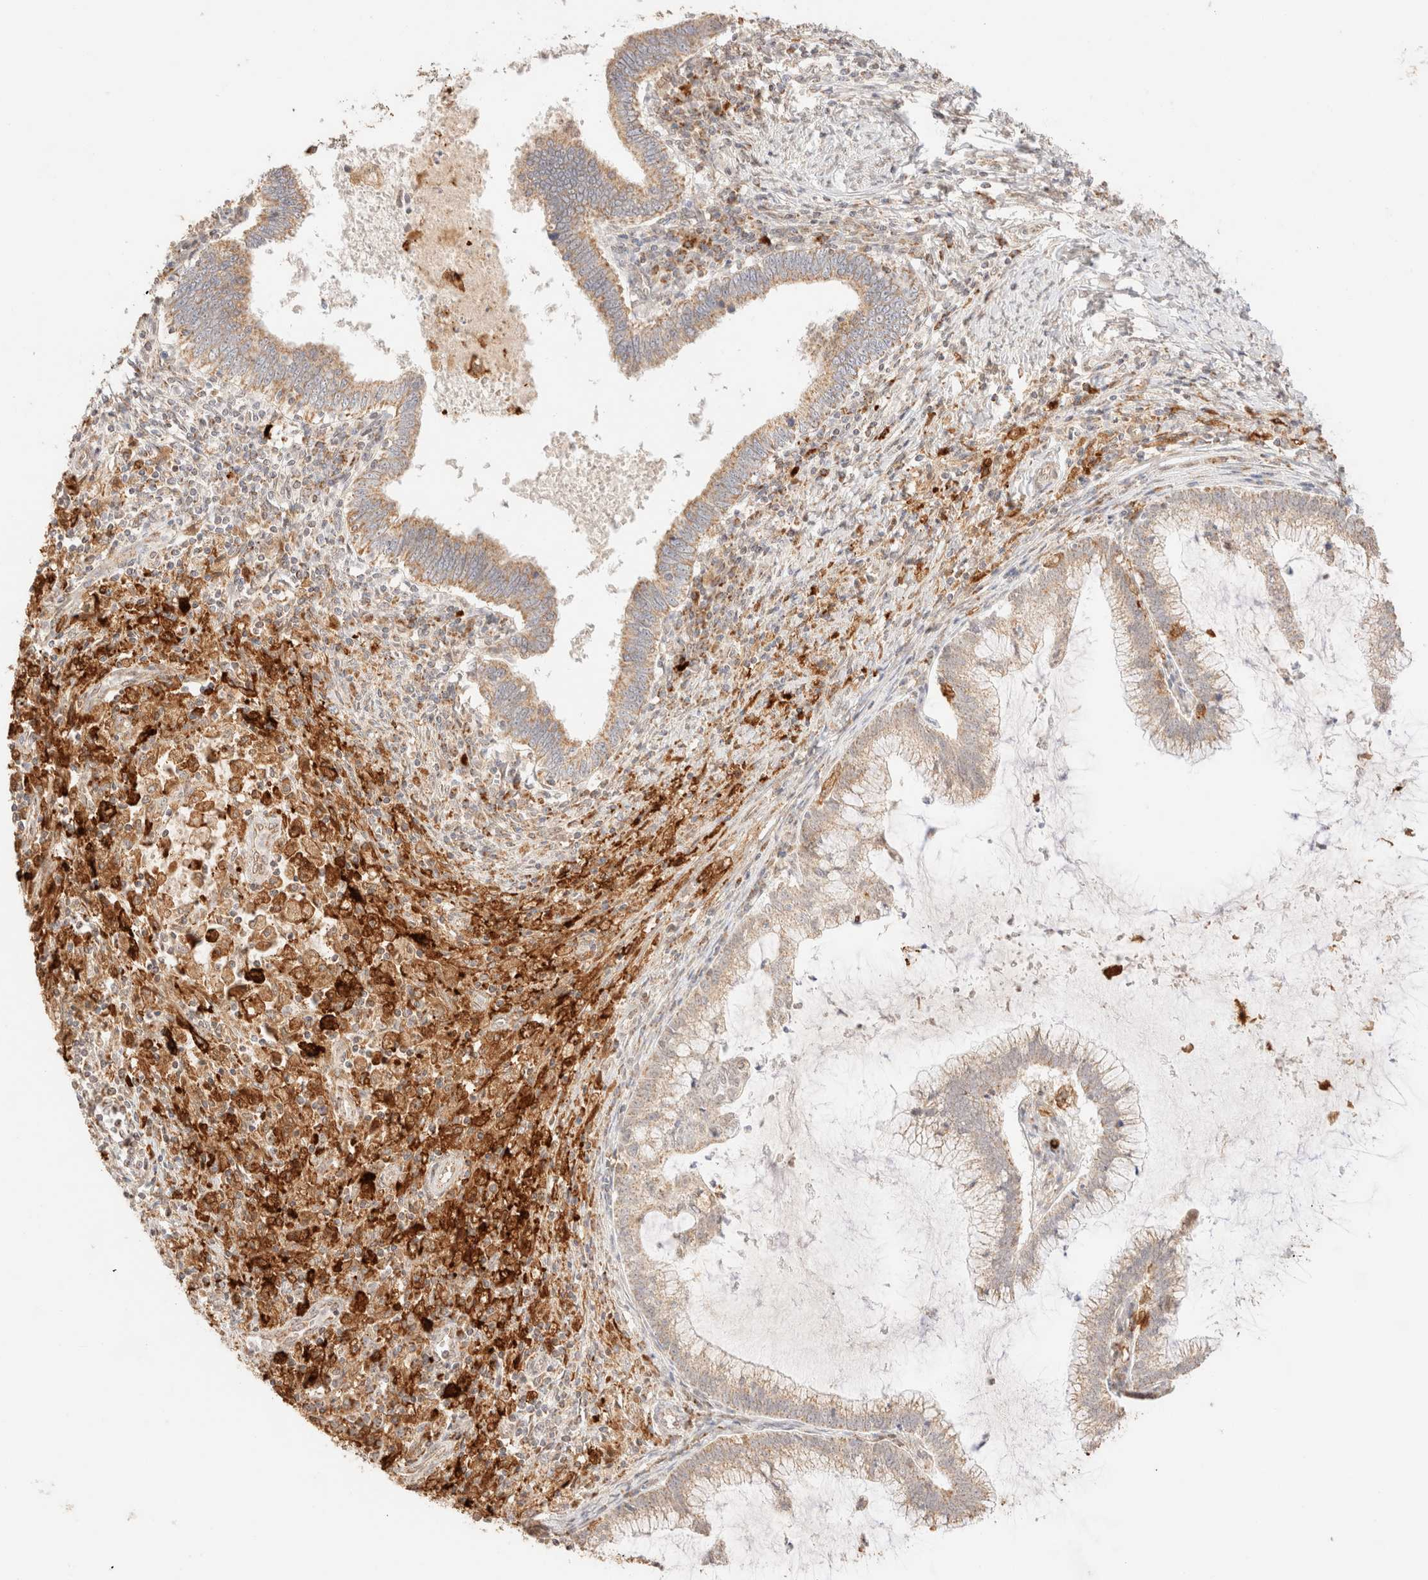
{"staining": {"intensity": "weak", "quantity": ">75%", "location": "cytoplasmic/membranous"}, "tissue": "cervical cancer", "cell_type": "Tumor cells", "image_type": "cancer", "snomed": [{"axis": "morphology", "description": "Adenocarcinoma, NOS"}, {"axis": "topography", "description": "Cervix"}], "caption": "The immunohistochemical stain highlights weak cytoplasmic/membranous staining in tumor cells of cervical cancer (adenocarcinoma) tissue.", "gene": "TACO1", "patient": {"sex": "female", "age": 36}}